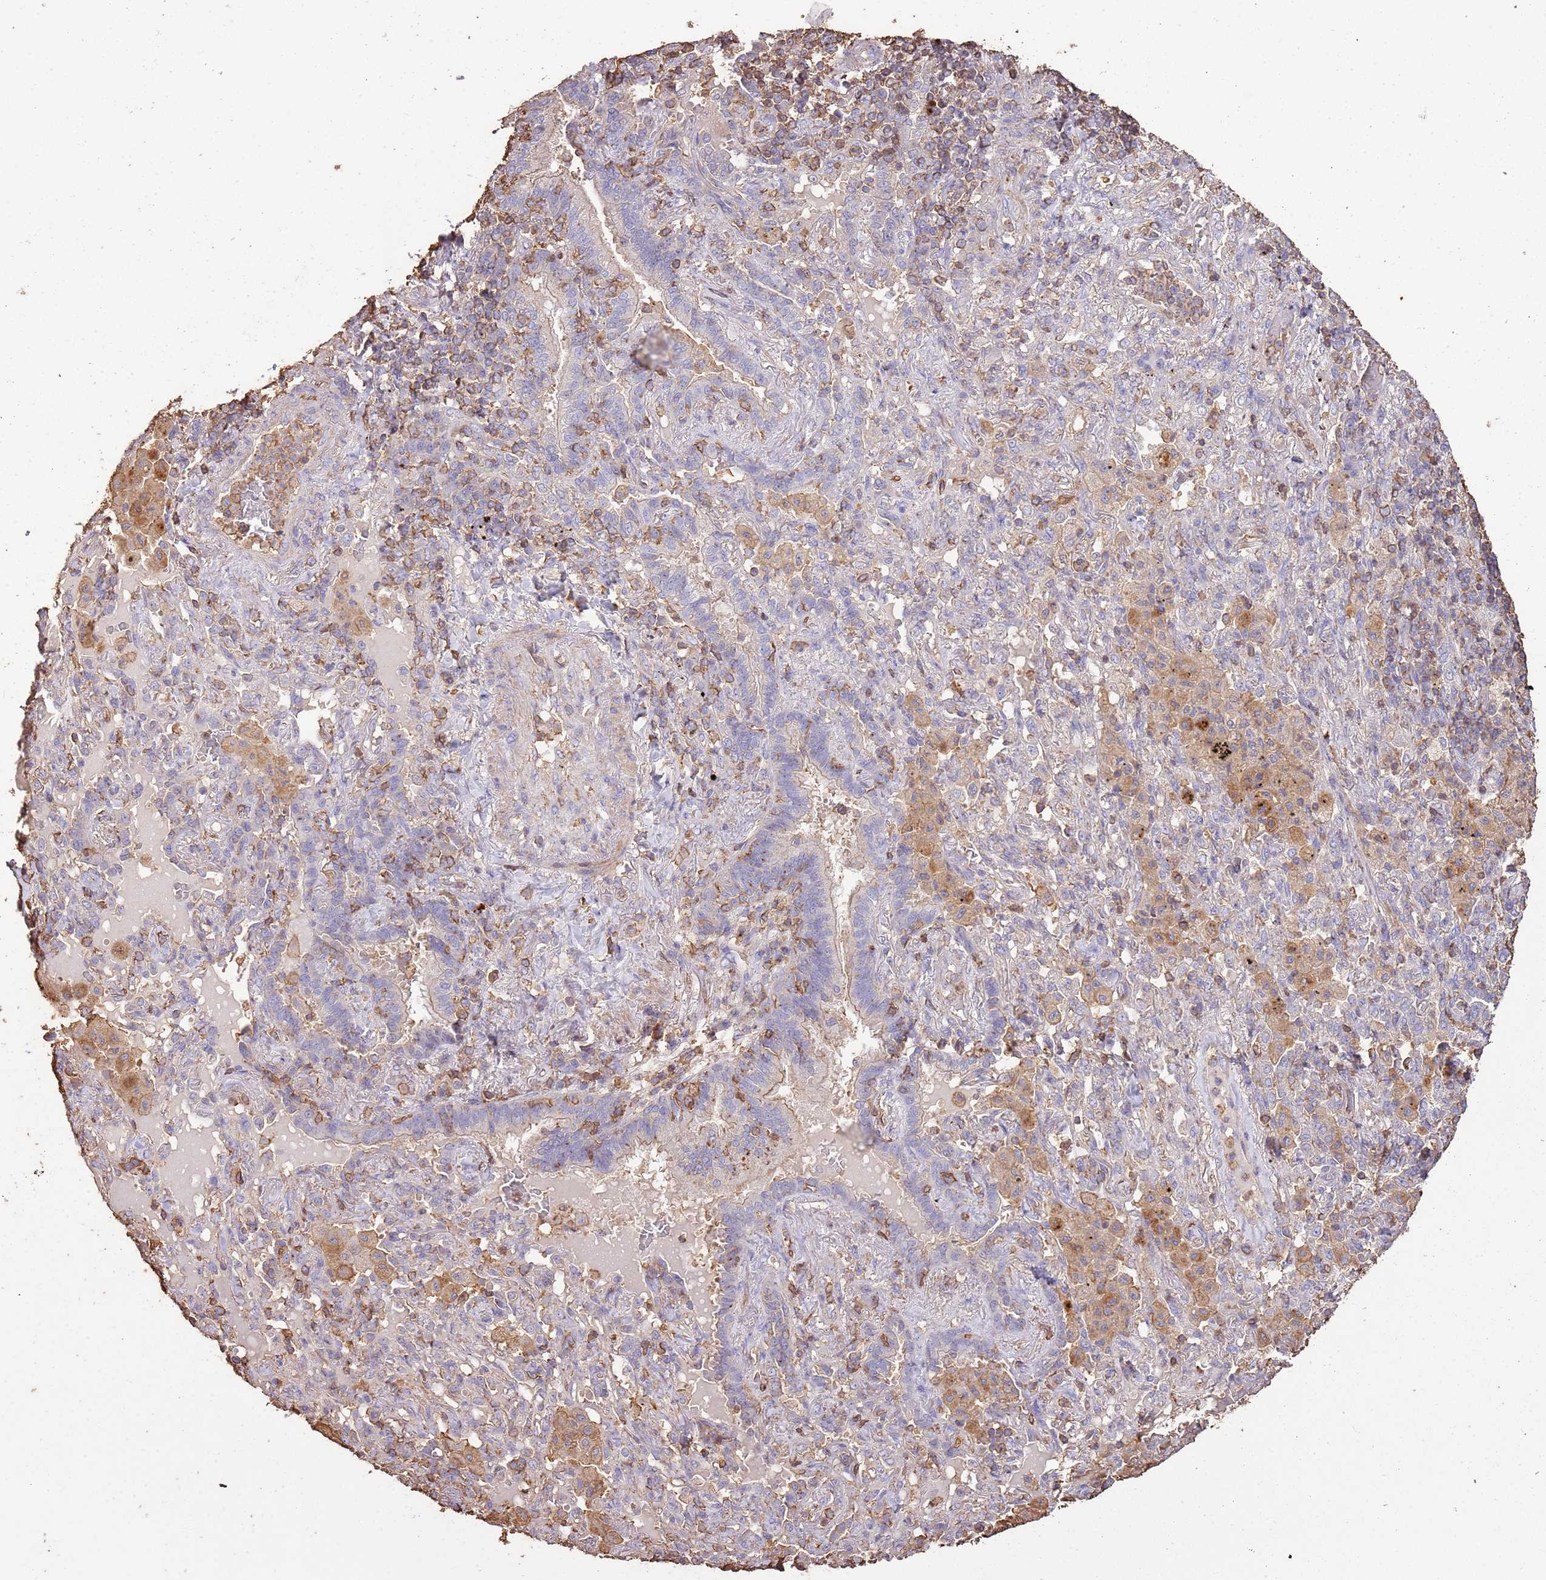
{"staining": {"intensity": "weak", "quantity": "<25%", "location": "cytoplasmic/membranous"}, "tissue": "lung cancer", "cell_type": "Tumor cells", "image_type": "cancer", "snomed": [{"axis": "morphology", "description": "Squamous cell carcinoma, NOS"}, {"axis": "topography", "description": "Lung"}], "caption": "Protein analysis of lung squamous cell carcinoma reveals no significant expression in tumor cells.", "gene": "ARL10", "patient": {"sex": "female", "age": 70}}